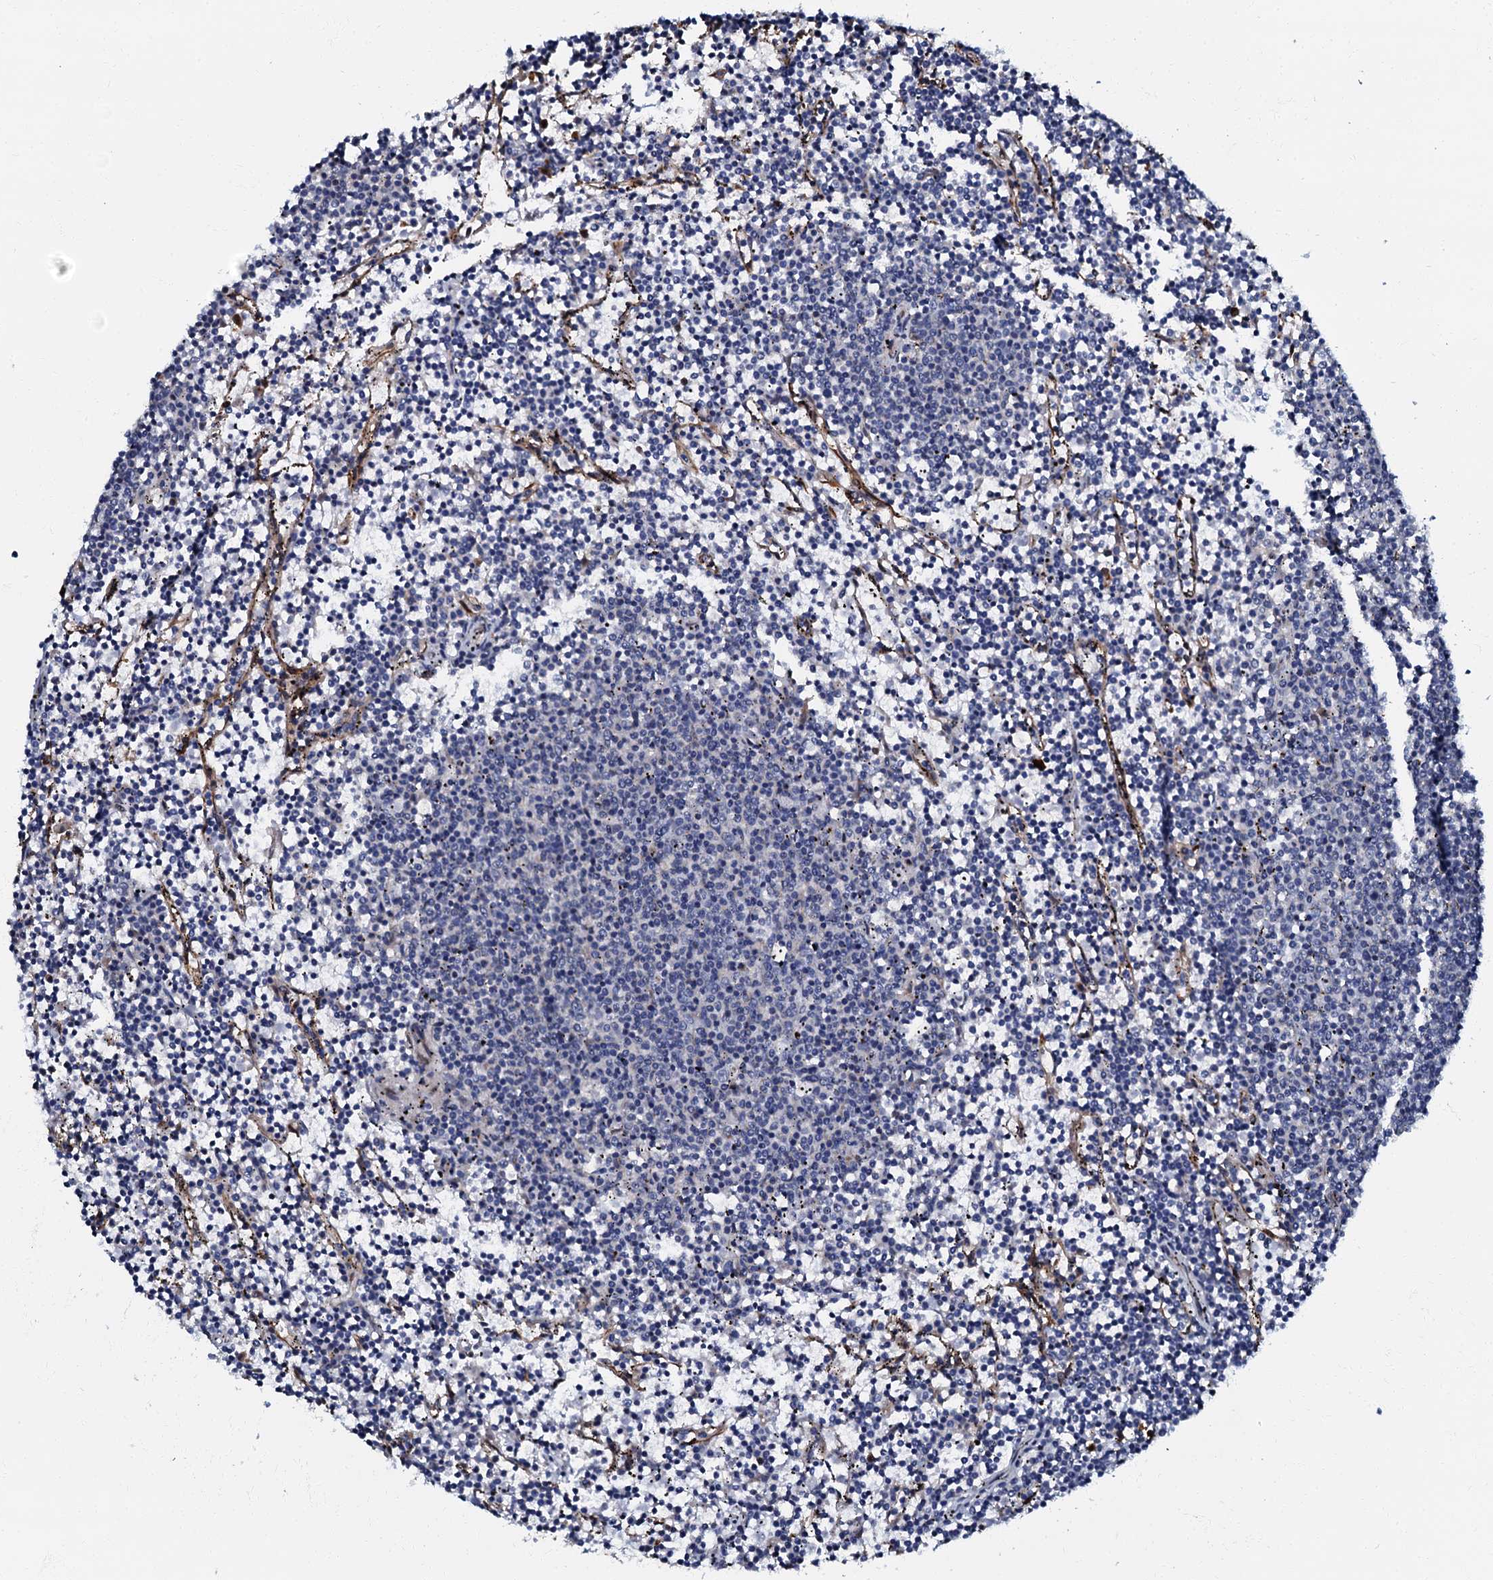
{"staining": {"intensity": "negative", "quantity": "none", "location": "none"}, "tissue": "lymphoma", "cell_type": "Tumor cells", "image_type": "cancer", "snomed": [{"axis": "morphology", "description": "Malignant lymphoma, non-Hodgkin's type, Low grade"}, {"axis": "topography", "description": "Spleen"}], "caption": "This is an IHC image of human low-grade malignant lymphoma, non-Hodgkin's type. There is no expression in tumor cells.", "gene": "OLAH", "patient": {"sex": "female", "age": 50}}